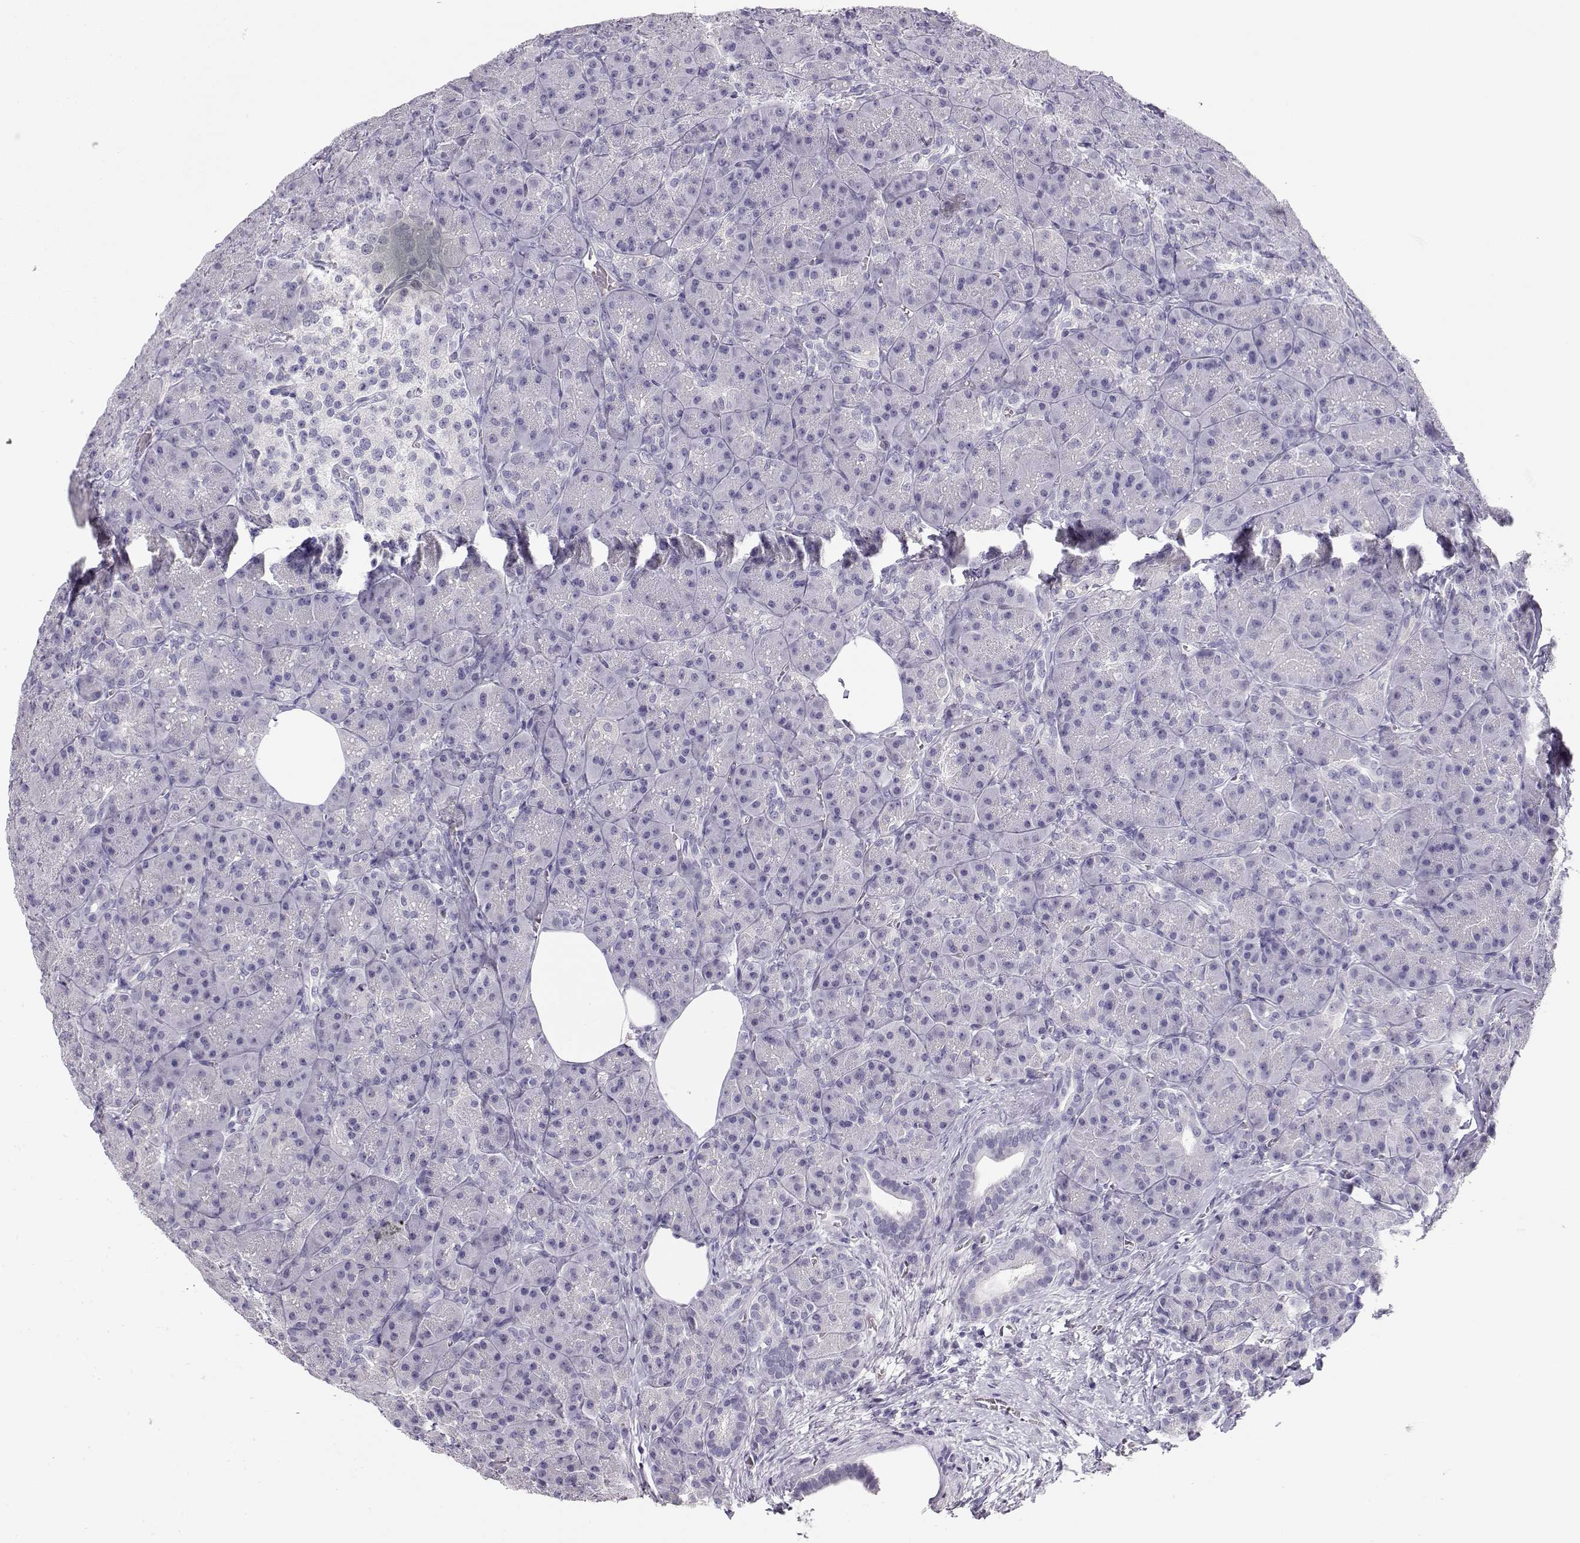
{"staining": {"intensity": "negative", "quantity": "none", "location": "none"}, "tissue": "pancreas", "cell_type": "Exocrine glandular cells", "image_type": "normal", "snomed": [{"axis": "morphology", "description": "Normal tissue, NOS"}, {"axis": "topography", "description": "Pancreas"}], "caption": "There is no significant staining in exocrine glandular cells of pancreas. (DAB (3,3'-diaminobenzidine) immunohistochemistry (IHC), high magnification).", "gene": "NUTM1", "patient": {"sex": "male", "age": 57}}